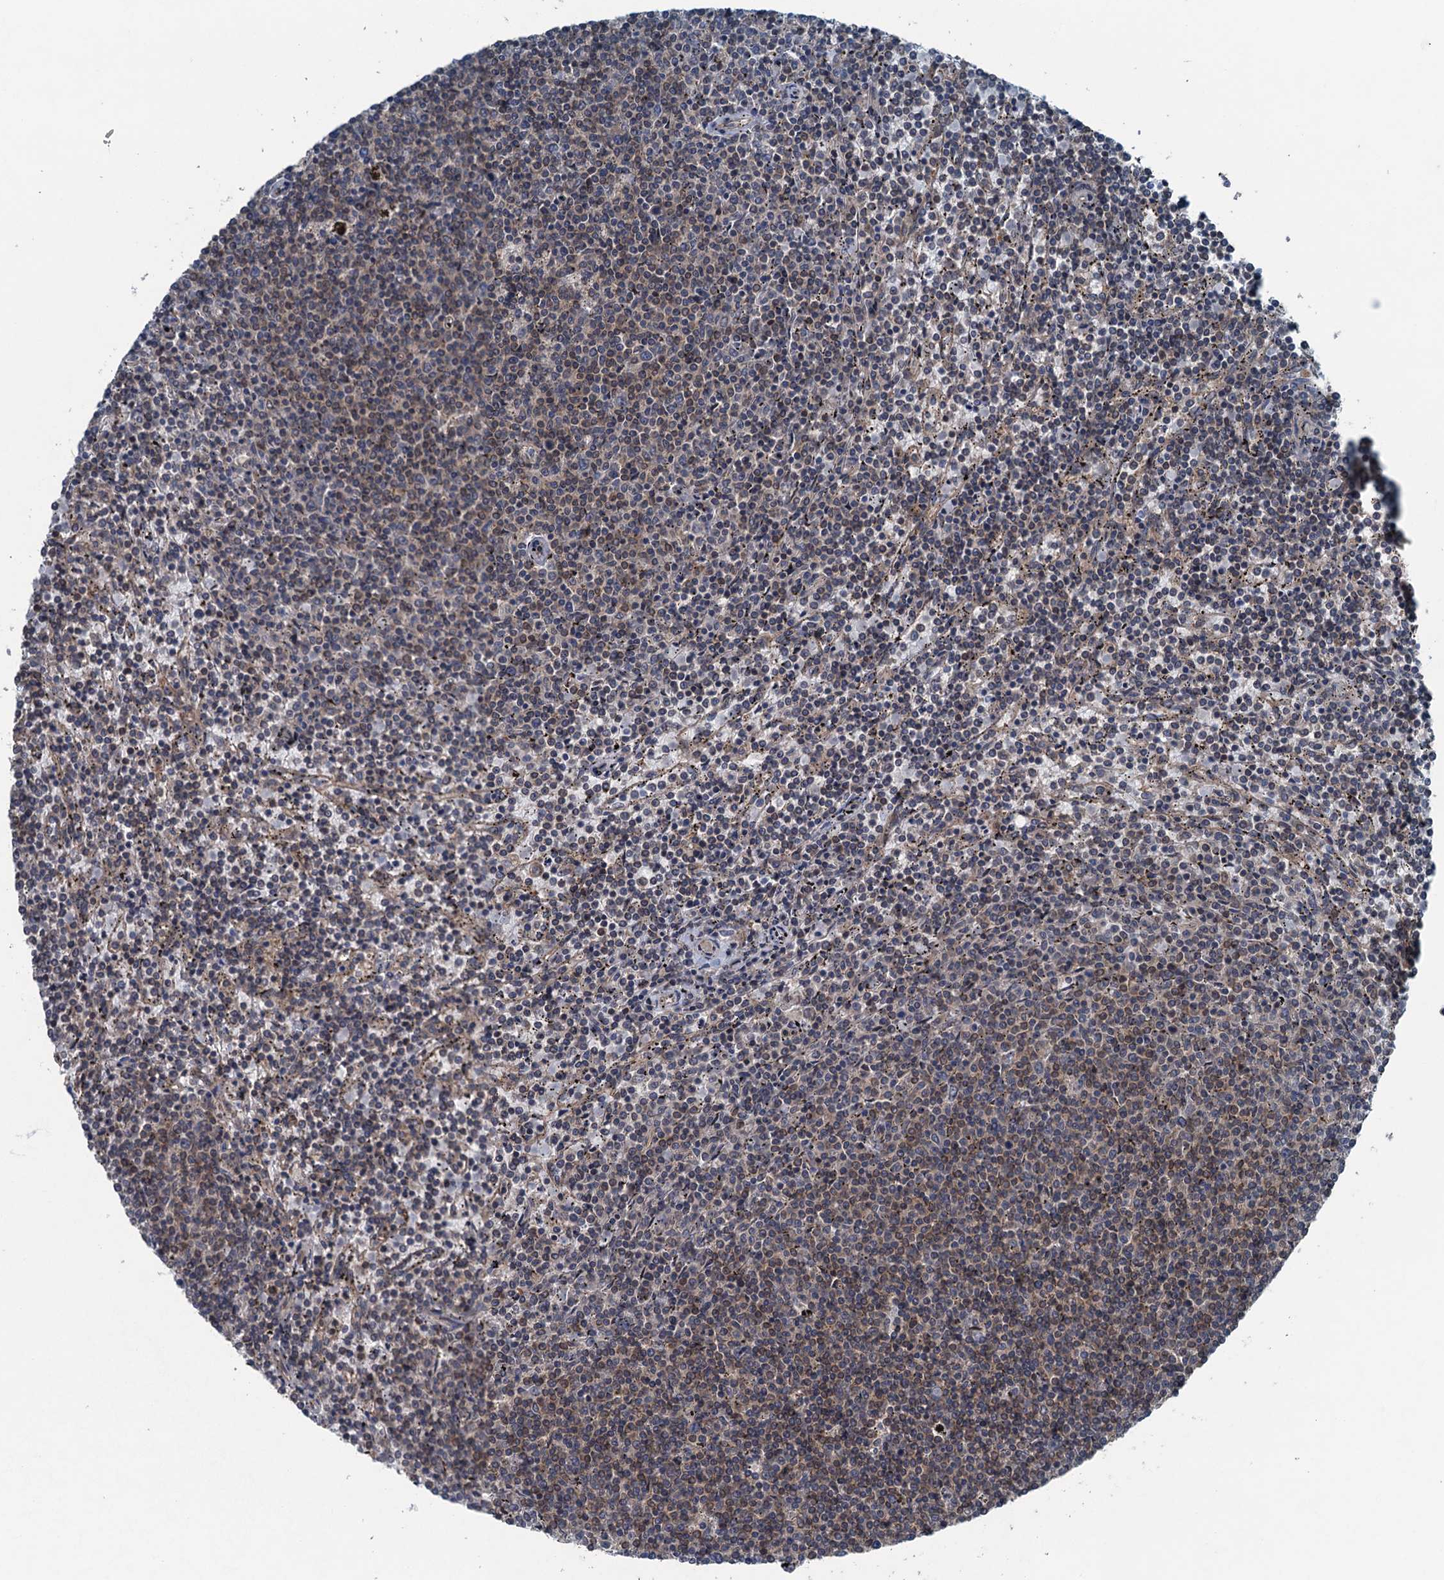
{"staining": {"intensity": "weak", "quantity": "<25%", "location": "cytoplasmic/membranous"}, "tissue": "lymphoma", "cell_type": "Tumor cells", "image_type": "cancer", "snomed": [{"axis": "morphology", "description": "Malignant lymphoma, non-Hodgkin's type, Low grade"}, {"axis": "topography", "description": "Spleen"}], "caption": "IHC image of neoplastic tissue: lymphoma stained with DAB displays no significant protein expression in tumor cells. (DAB immunohistochemistry (IHC), high magnification).", "gene": "TRAPPC8", "patient": {"sex": "female", "age": 50}}